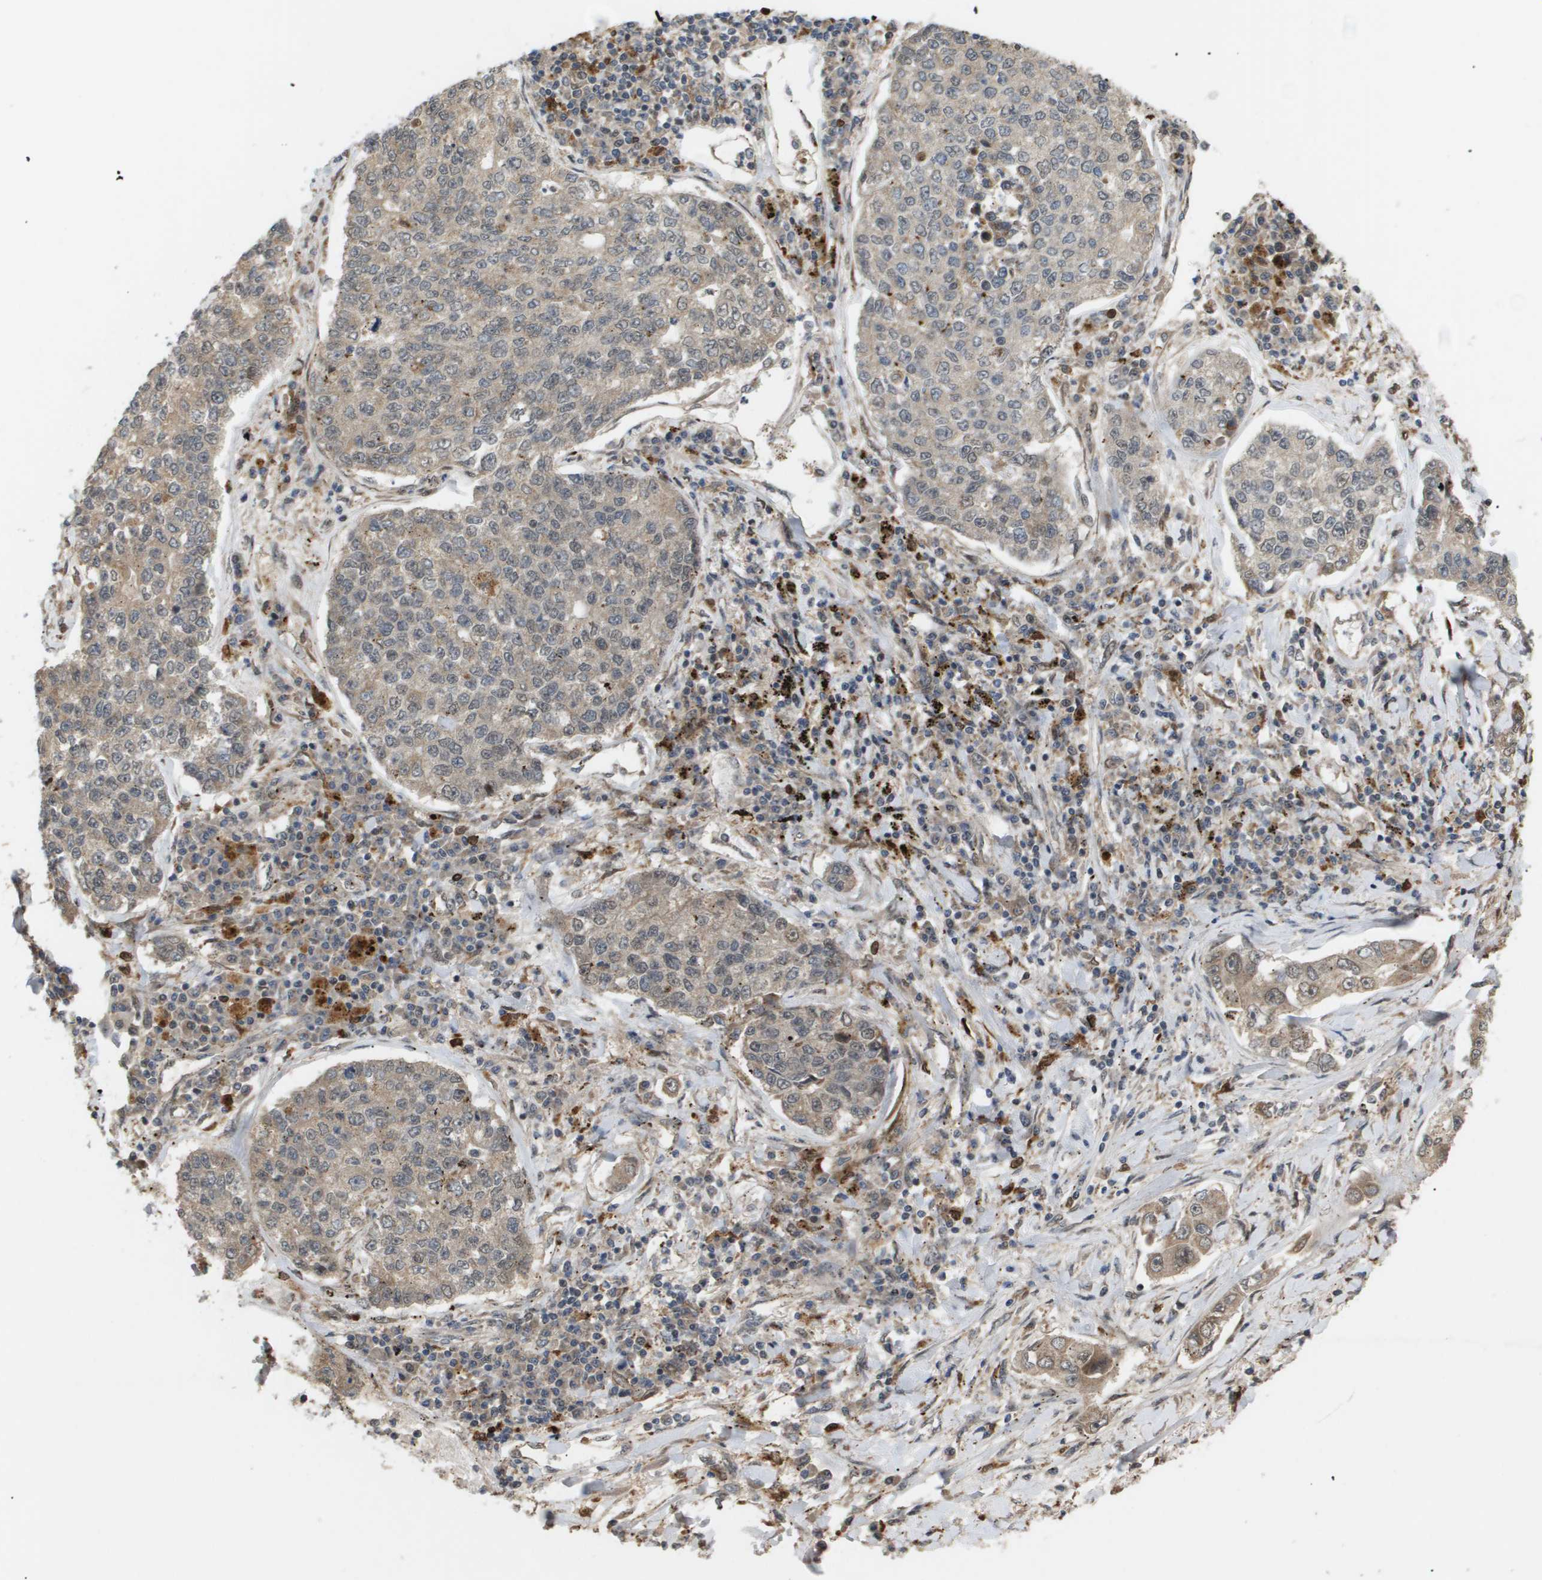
{"staining": {"intensity": "weak", "quantity": ">75%", "location": "cytoplasmic/membranous"}, "tissue": "lung cancer", "cell_type": "Tumor cells", "image_type": "cancer", "snomed": [{"axis": "morphology", "description": "Adenocarcinoma, NOS"}, {"axis": "topography", "description": "Lung"}], "caption": "There is low levels of weak cytoplasmic/membranous expression in tumor cells of lung adenocarcinoma, as demonstrated by immunohistochemical staining (brown color).", "gene": "PDGFB", "patient": {"sex": "male", "age": 49}}